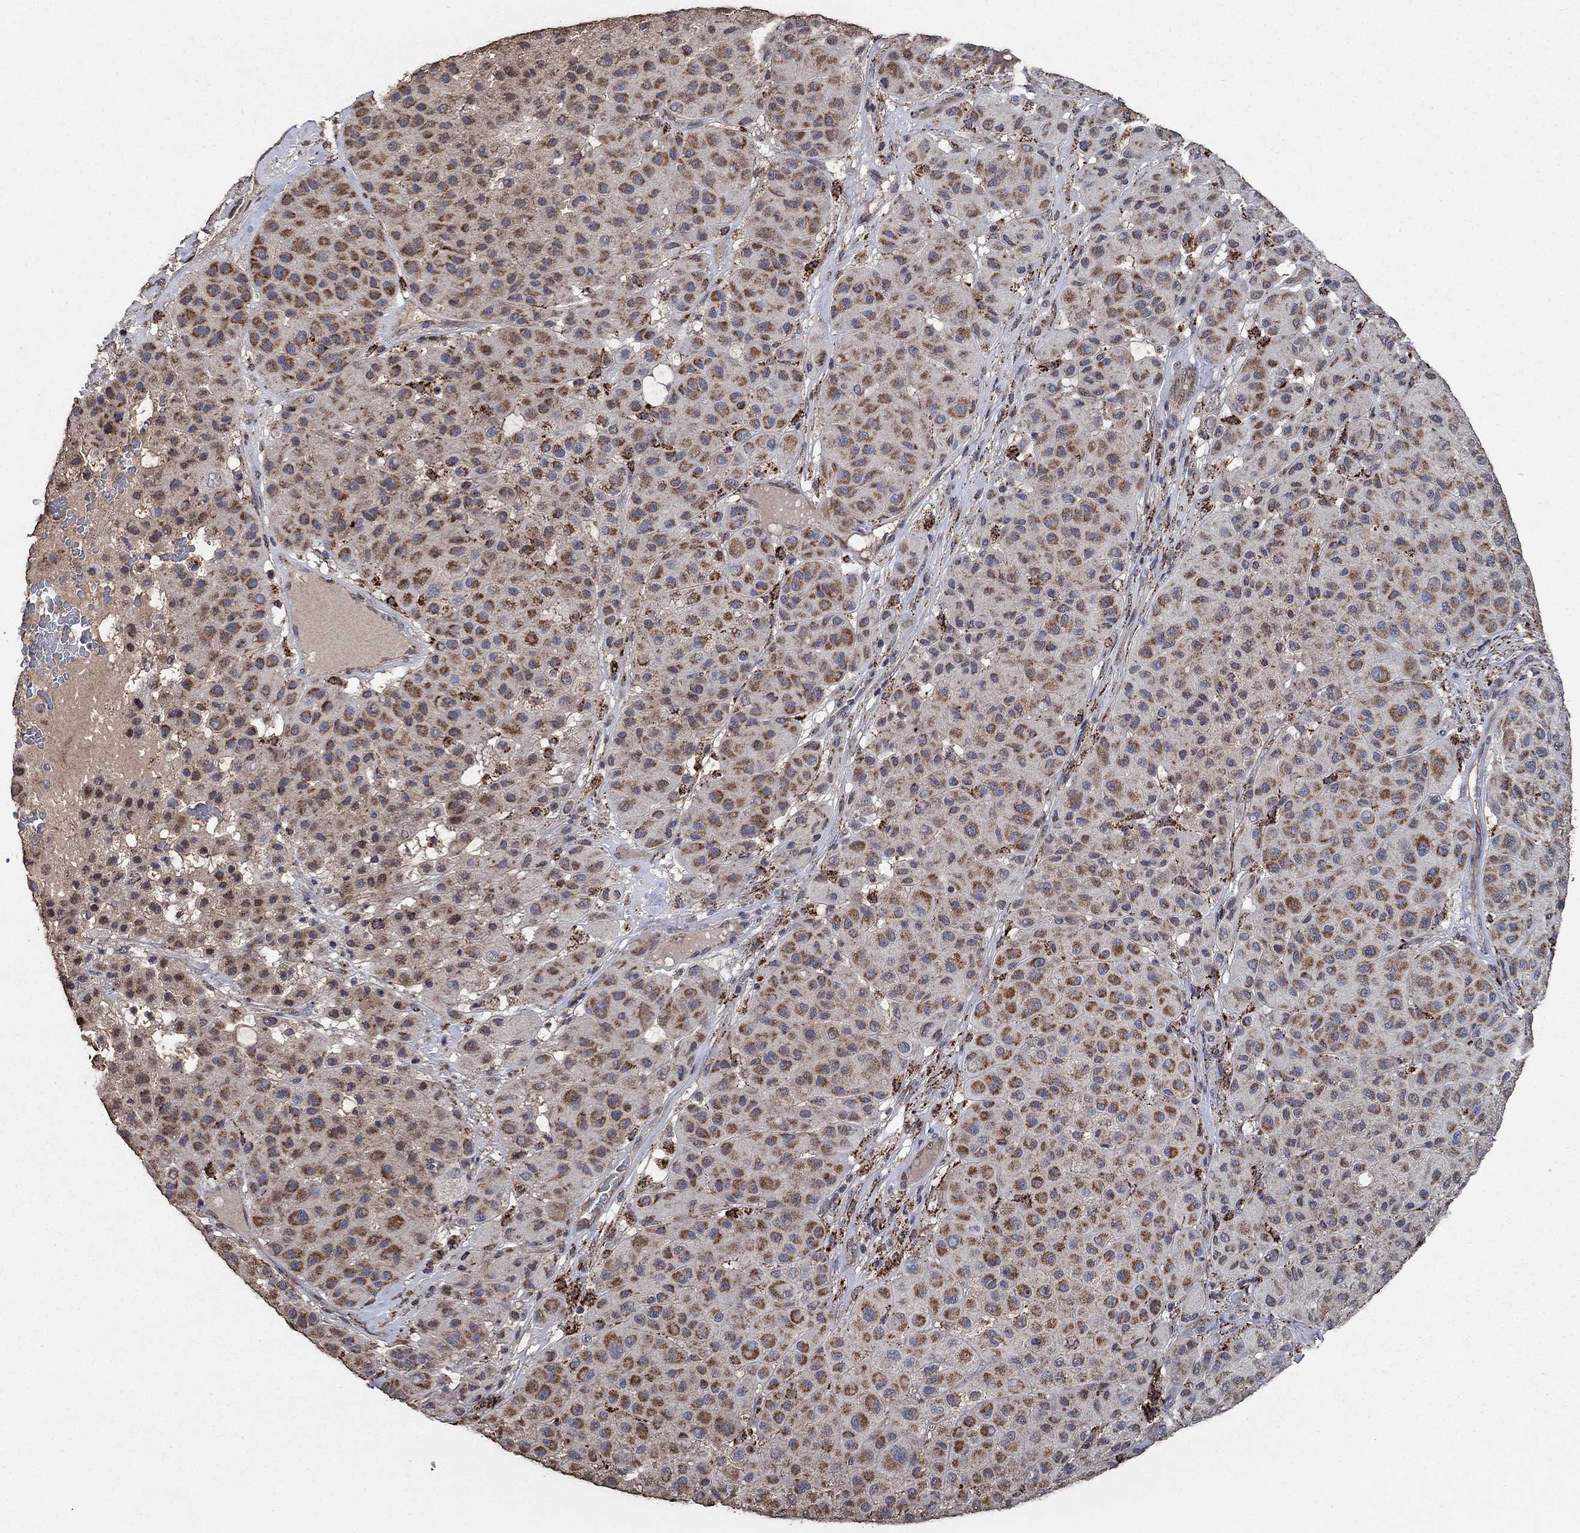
{"staining": {"intensity": "strong", "quantity": "25%-75%", "location": "cytoplasmic/membranous"}, "tissue": "melanoma", "cell_type": "Tumor cells", "image_type": "cancer", "snomed": [{"axis": "morphology", "description": "Malignant melanoma, Metastatic site"}, {"axis": "topography", "description": "Smooth muscle"}], "caption": "The immunohistochemical stain labels strong cytoplasmic/membranous positivity in tumor cells of malignant melanoma (metastatic site) tissue. (DAB IHC with brightfield microscopy, high magnification).", "gene": "MRPS24", "patient": {"sex": "male", "age": 41}}